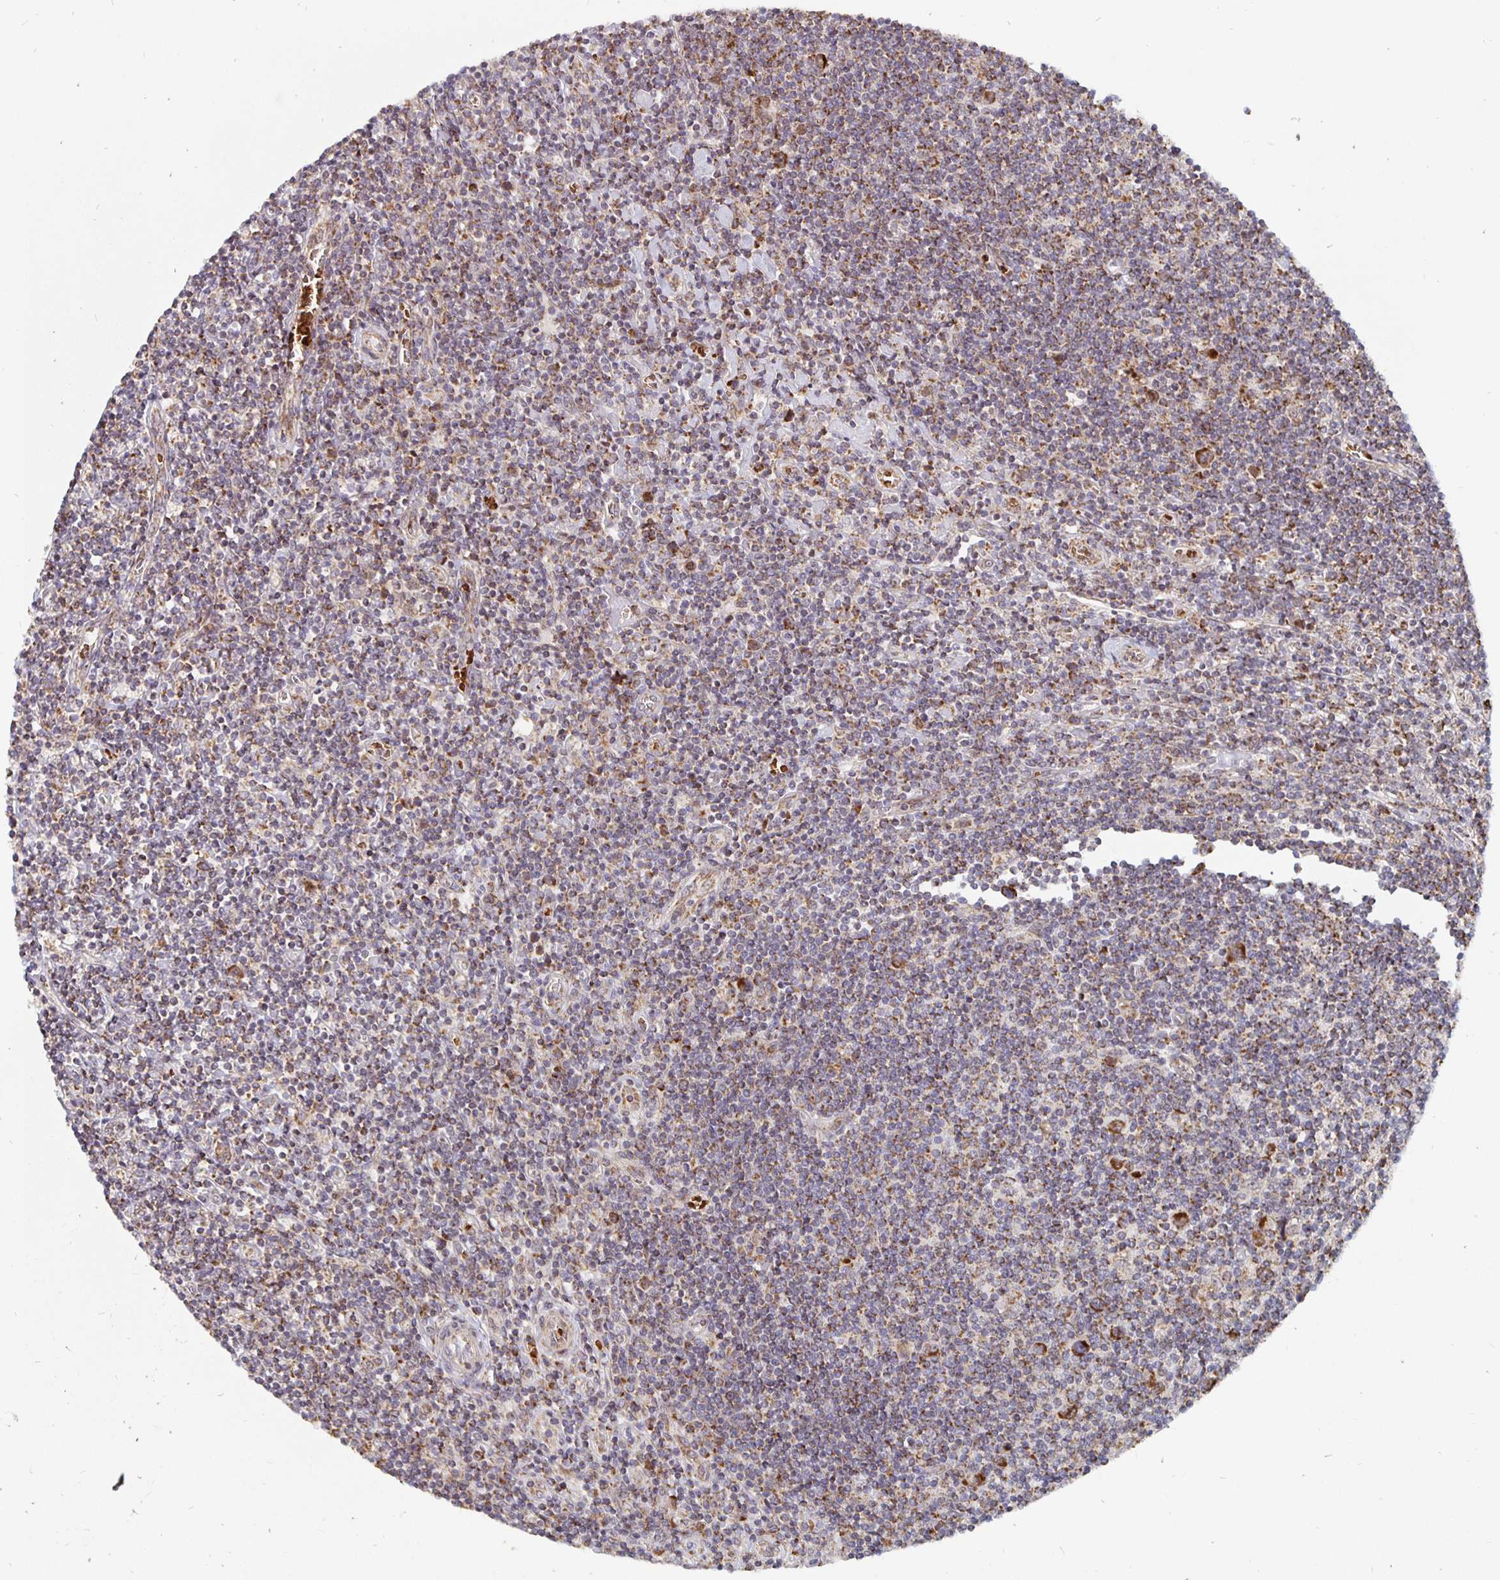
{"staining": {"intensity": "moderate", "quantity": ">75%", "location": "cytoplasmic/membranous"}, "tissue": "lymphoma", "cell_type": "Tumor cells", "image_type": "cancer", "snomed": [{"axis": "morphology", "description": "Hodgkin's disease, NOS"}, {"axis": "topography", "description": "Lymph node"}], "caption": "Immunohistochemical staining of human Hodgkin's disease demonstrates moderate cytoplasmic/membranous protein staining in approximately >75% of tumor cells. (DAB (3,3'-diaminobenzidine) IHC with brightfield microscopy, high magnification).", "gene": "MRPL28", "patient": {"sex": "male", "age": 40}}